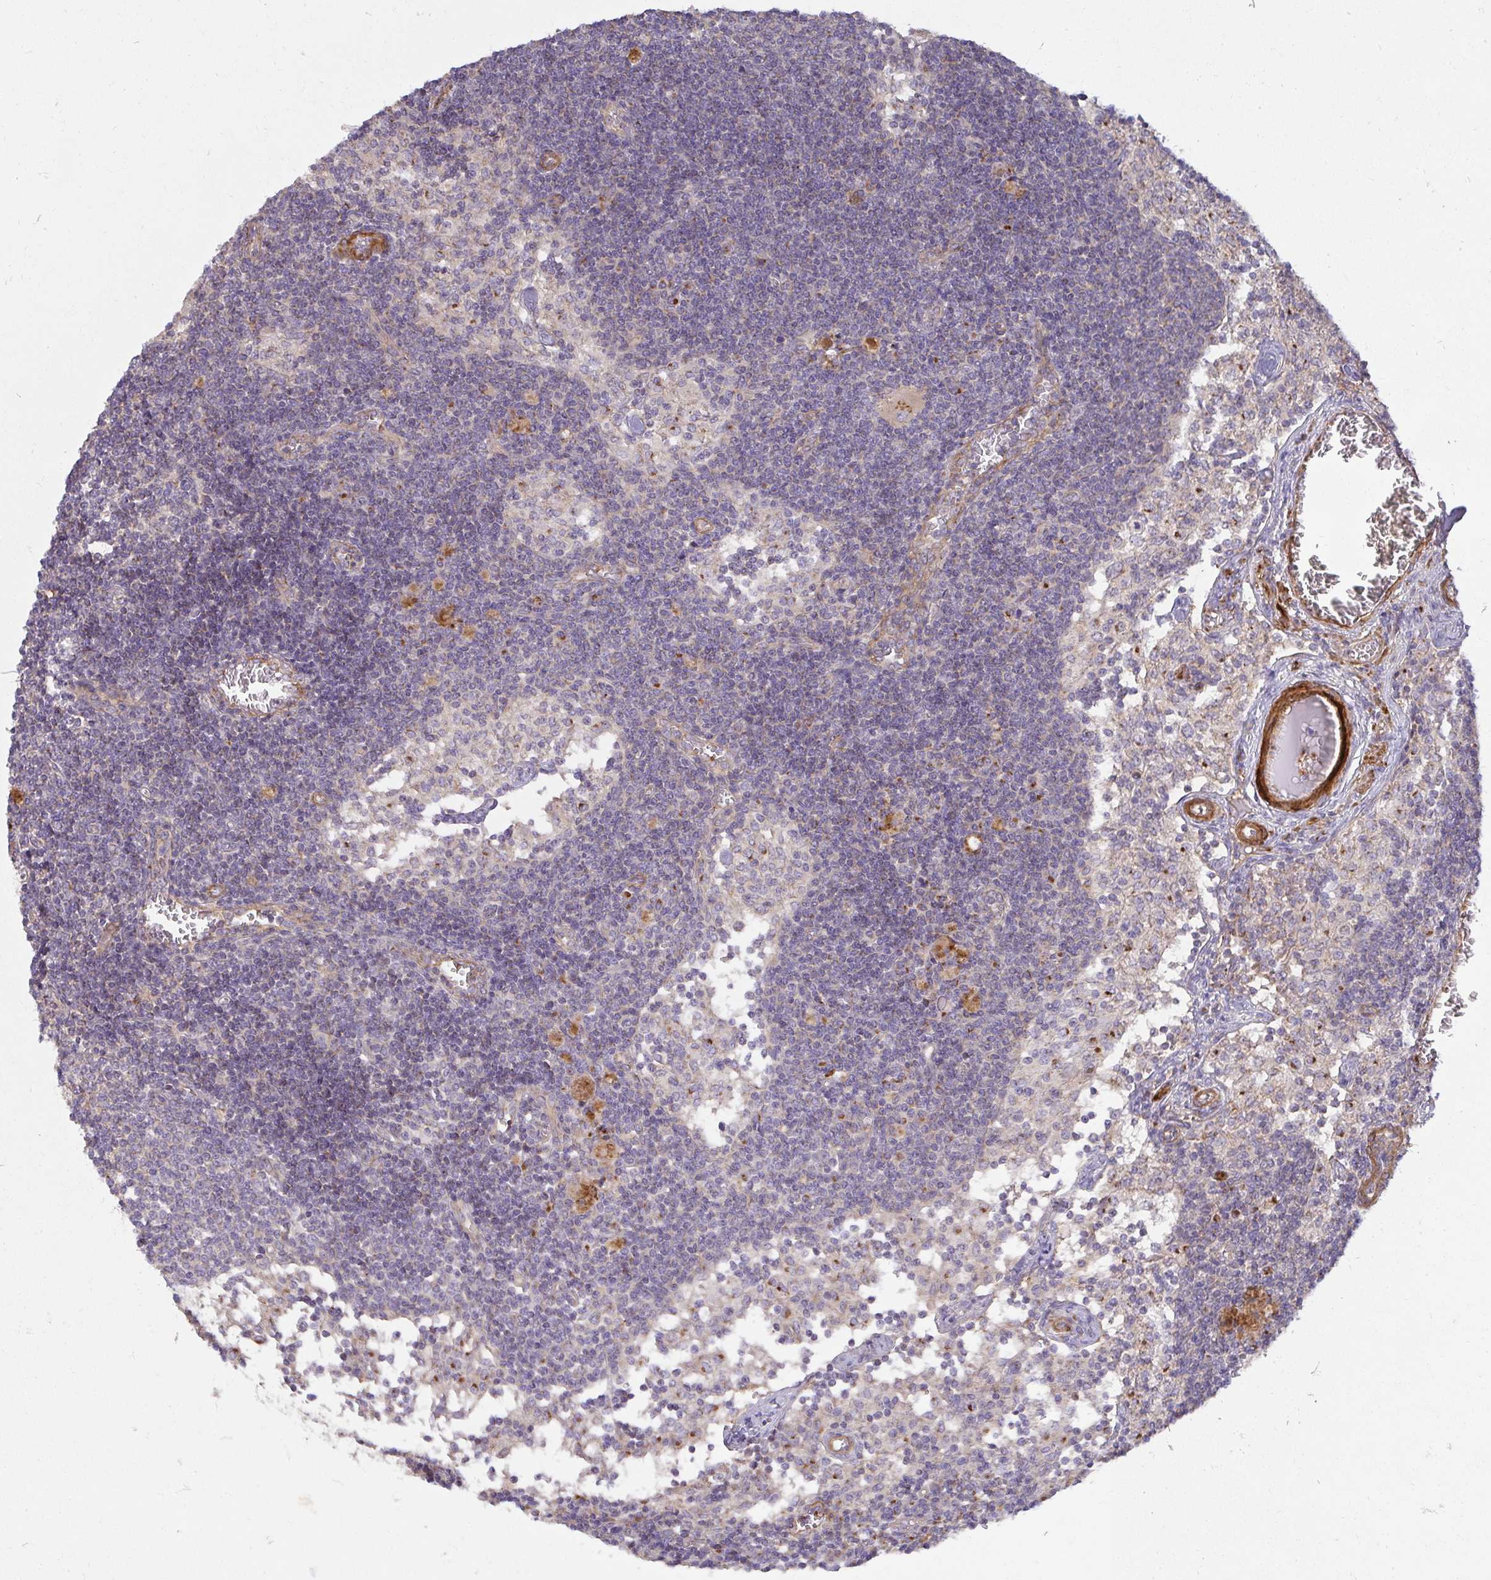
{"staining": {"intensity": "negative", "quantity": "none", "location": "none"}, "tissue": "lymph node", "cell_type": "Non-germinal center cells", "image_type": "normal", "snomed": [{"axis": "morphology", "description": "Normal tissue, NOS"}, {"axis": "topography", "description": "Lymph node"}], "caption": "The immunohistochemistry (IHC) image has no significant positivity in non-germinal center cells of lymph node. The staining is performed using DAB (3,3'-diaminobenzidine) brown chromogen with nuclei counter-stained in using hematoxylin.", "gene": "TM9SF4", "patient": {"sex": "female", "age": 31}}